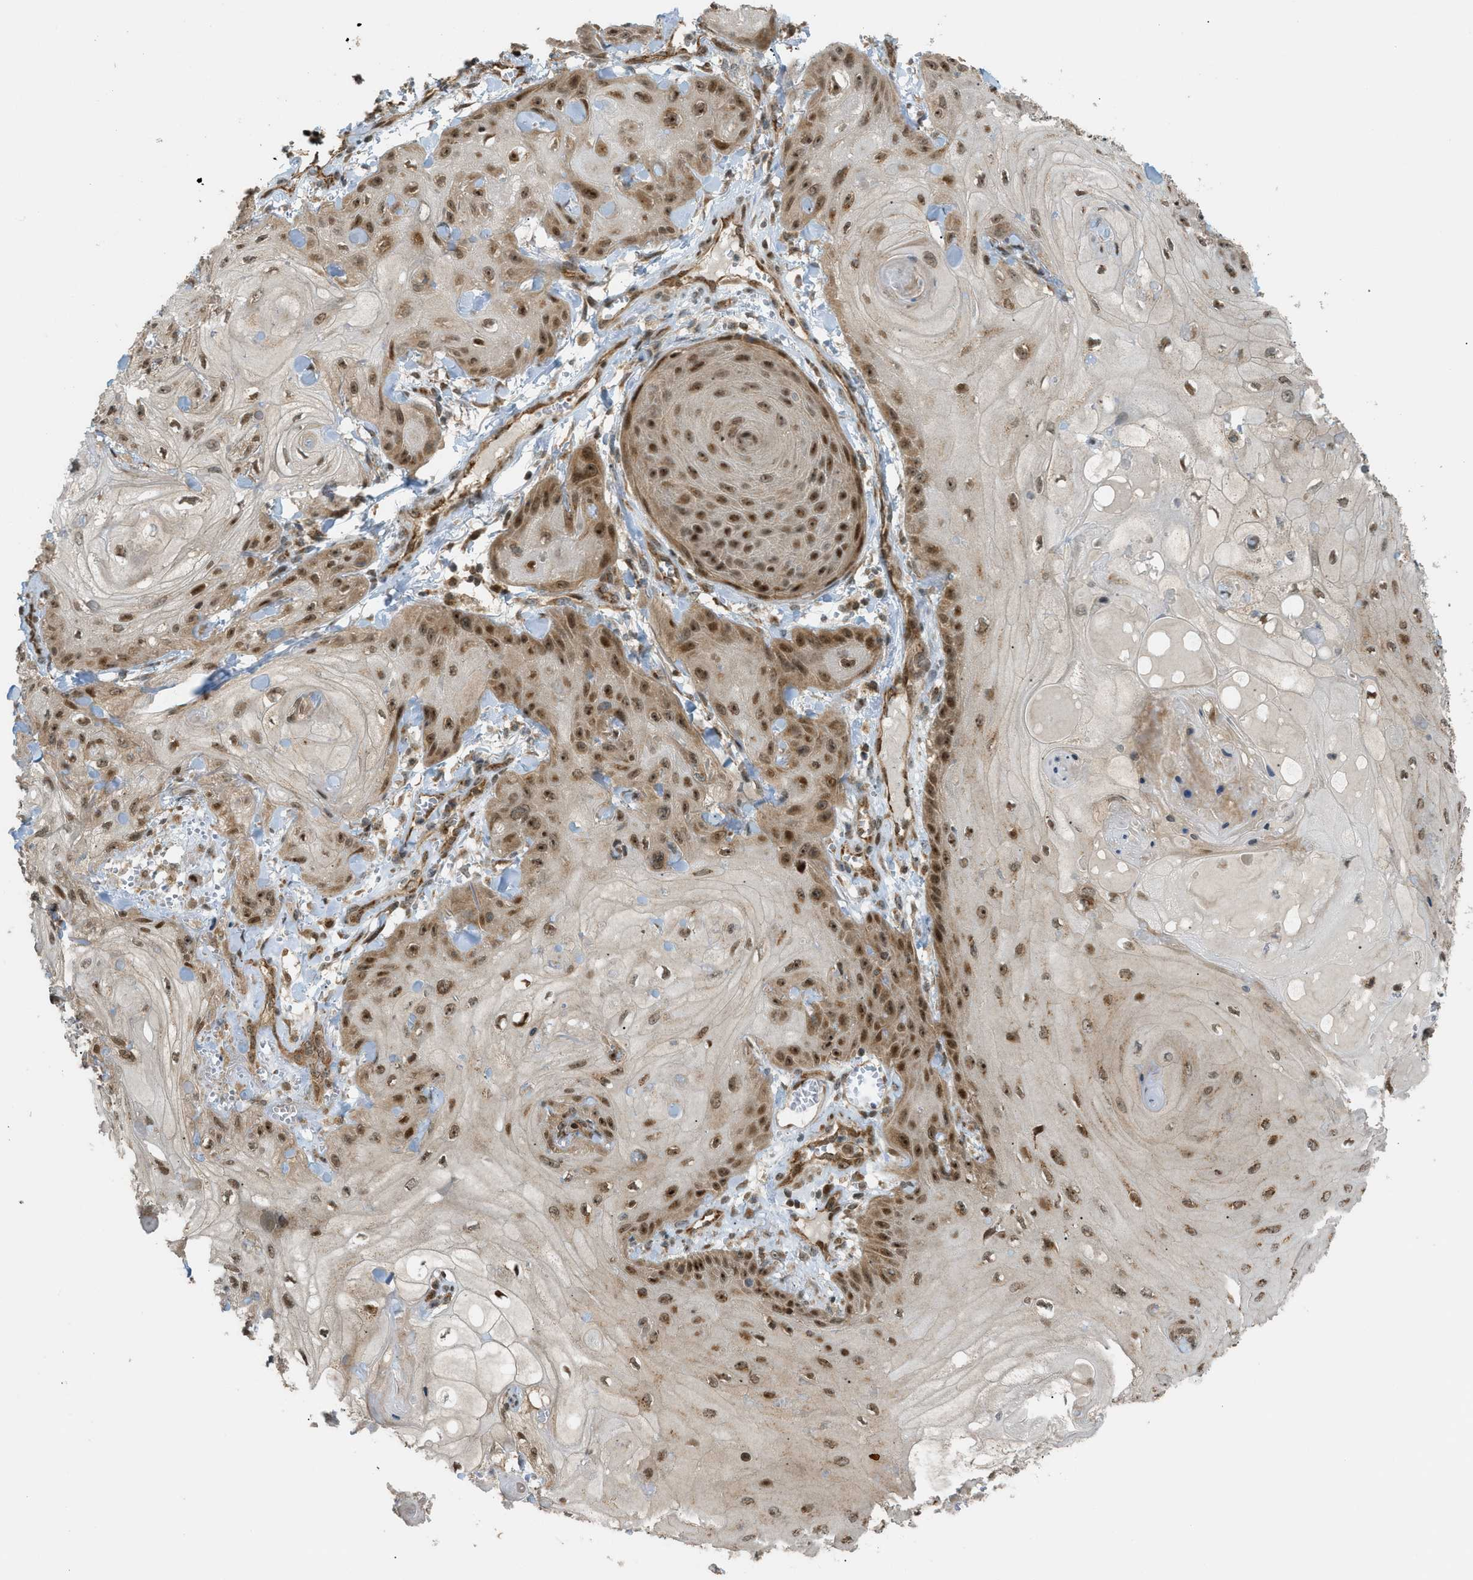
{"staining": {"intensity": "strong", "quantity": ">75%", "location": "cytoplasmic/membranous,nuclear"}, "tissue": "skin cancer", "cell_type": "Tumor cells", "image_type": "cancer", "snomed": [{"axis": "morphology", "description": "Squamous cell carcinoma, NOS"}, {"axis": "topography", "description": "Skin"}], "caption": "Immunohistochemical staining of skin cancer (squamous cell carcinoma) displays high levels of strong cytoplasmic/membranous and nuclear staining in approximately >75% of tumor cells. The protein is stained brown, and the nuclei are stained in blue (DAB IHC with brightfield microscopy, high magnification).", "gene": "CCDC186", "patient": {"sex": "male", "age": 74}}